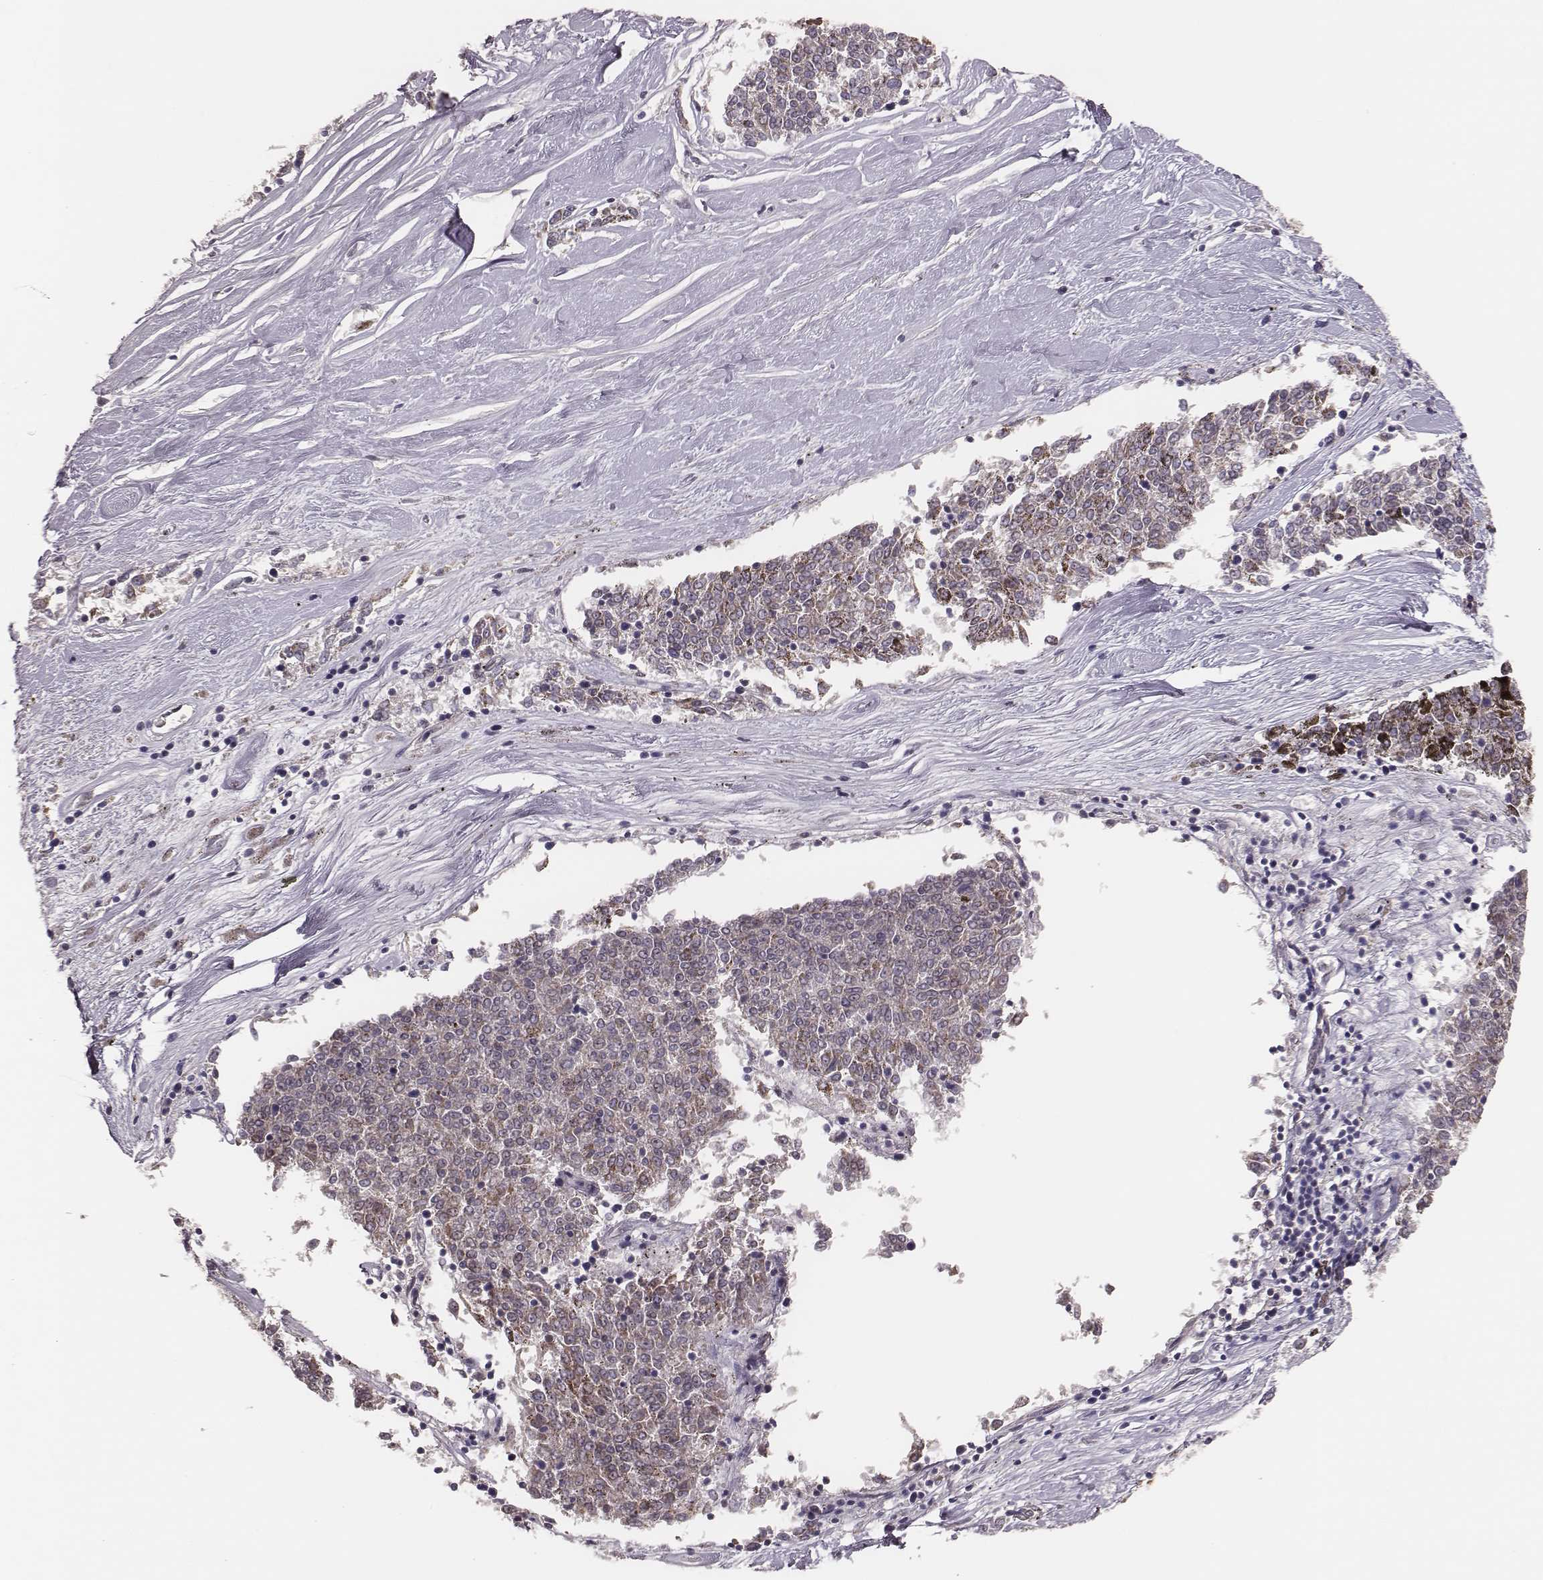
{"staining": {"intensity": "weak", "quantity": "<25%", "location": "cytoplasmic/membranous"}, "tissue": "melanoma", "cell_type": "Tumor cells", "image_type": "cancer", "snomed": [{"axis": "morphology", "description": "Malignant melanoma, NOS"}, {"axis": "topography", "description": "Skin"}], "caption": "Malignant melanoma stained for a protein using immunohistochemistry (IHC) displays no expression tumor cells.", "gene": "HAVCR1", "patient": {"sex": "female", "age": 72}}